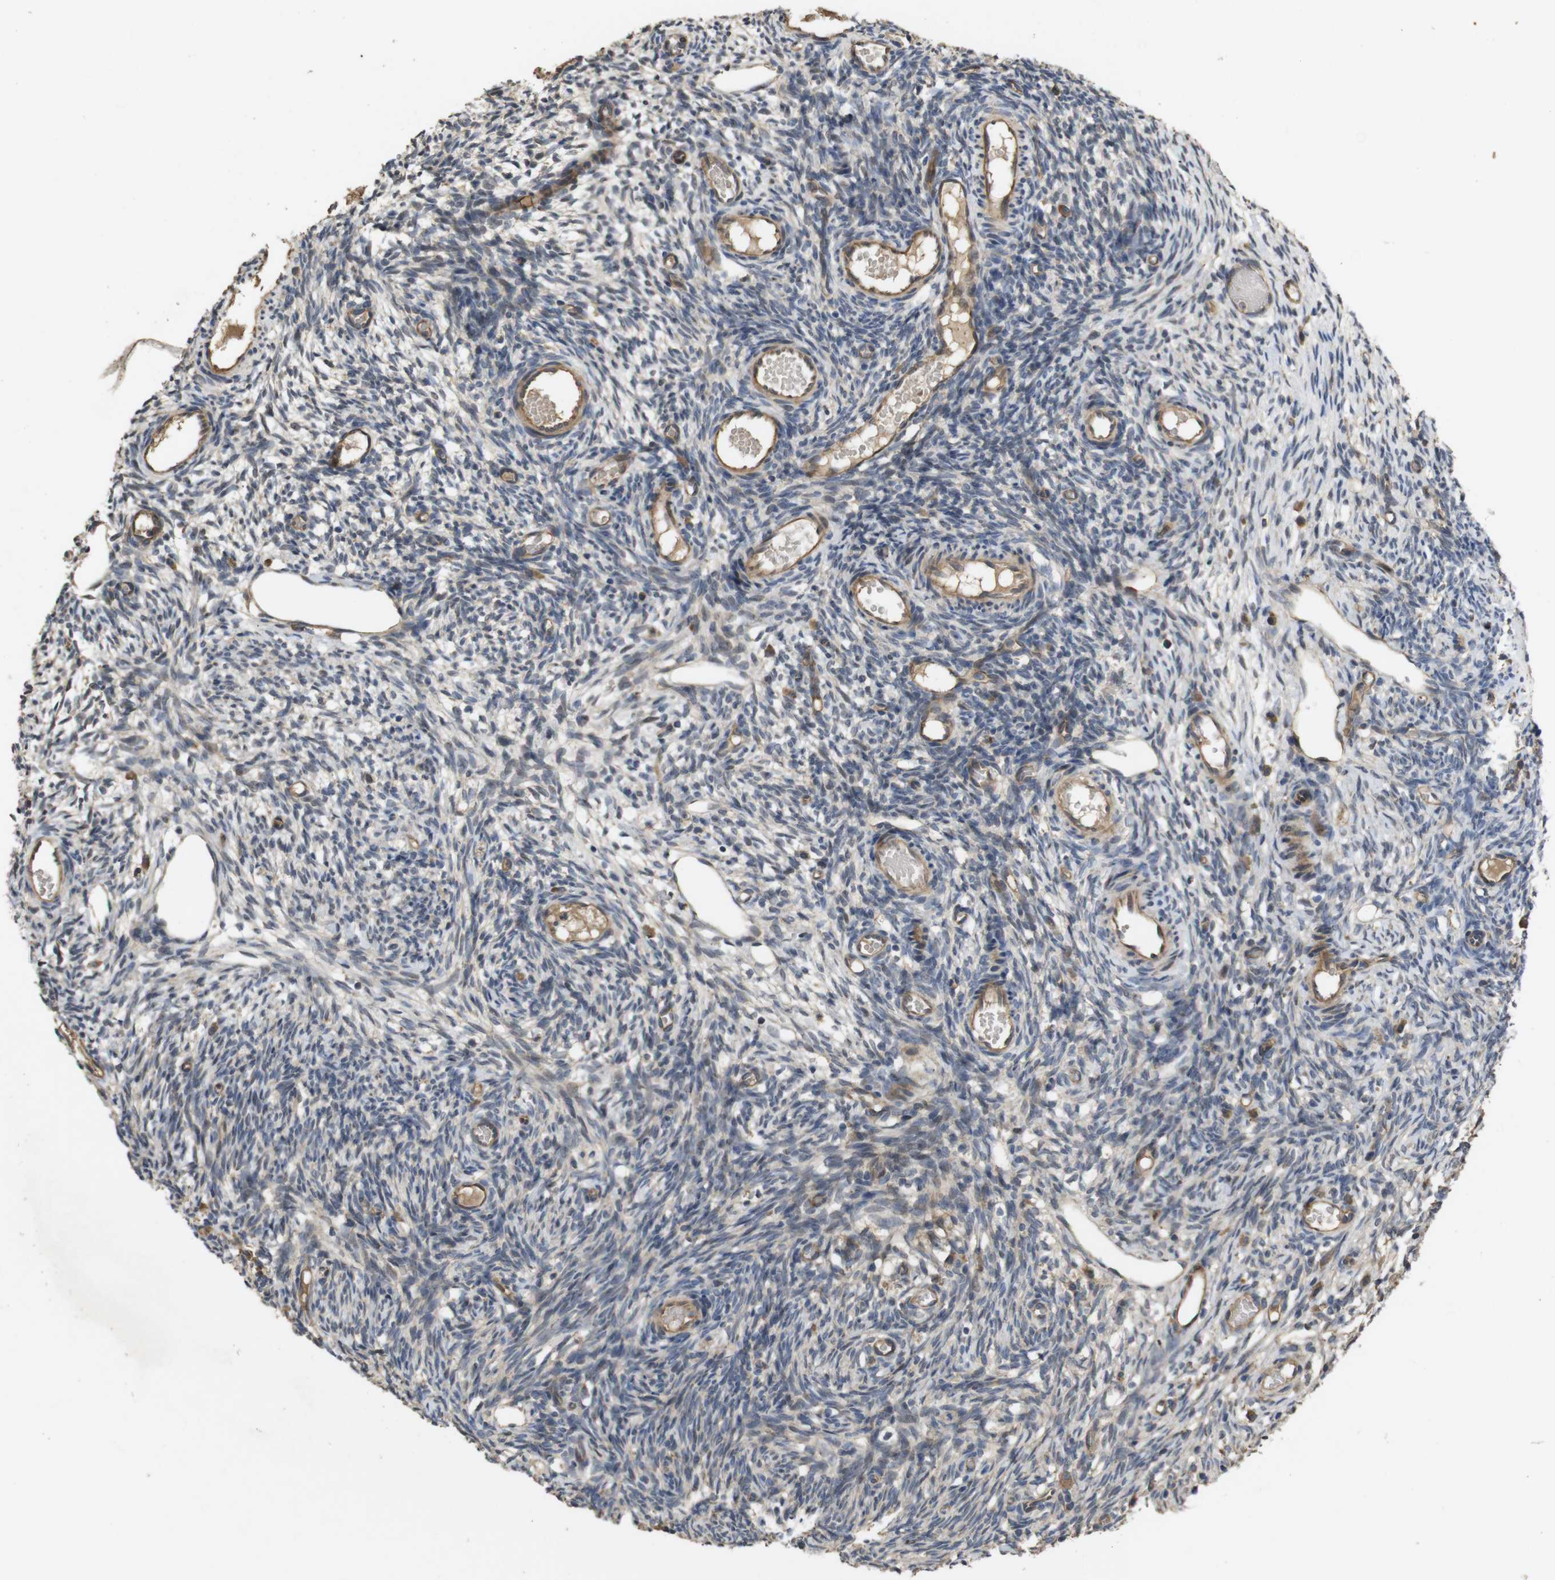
{"staining": {"intensity": "weak", "quantity": "25%-75%", "location": "cytoplasmic/membranous"}, "tissue": "ovary", "cell_type": "Ovarian stroma cells", "image_type": "normal", "snomed": [{"axis": "morphology", "description": "Normal tissue, NOS"}, {"axis": "topography", "description": "Ovary"}], "caption": "Ovarian stroma cells display low levels of weak cytoplasmic/membranous staining in about 25%-75% of cells in unremarkable human ovary.", "gene": "PCDHB10", "patient": {"sex": "female", "age": 35}}